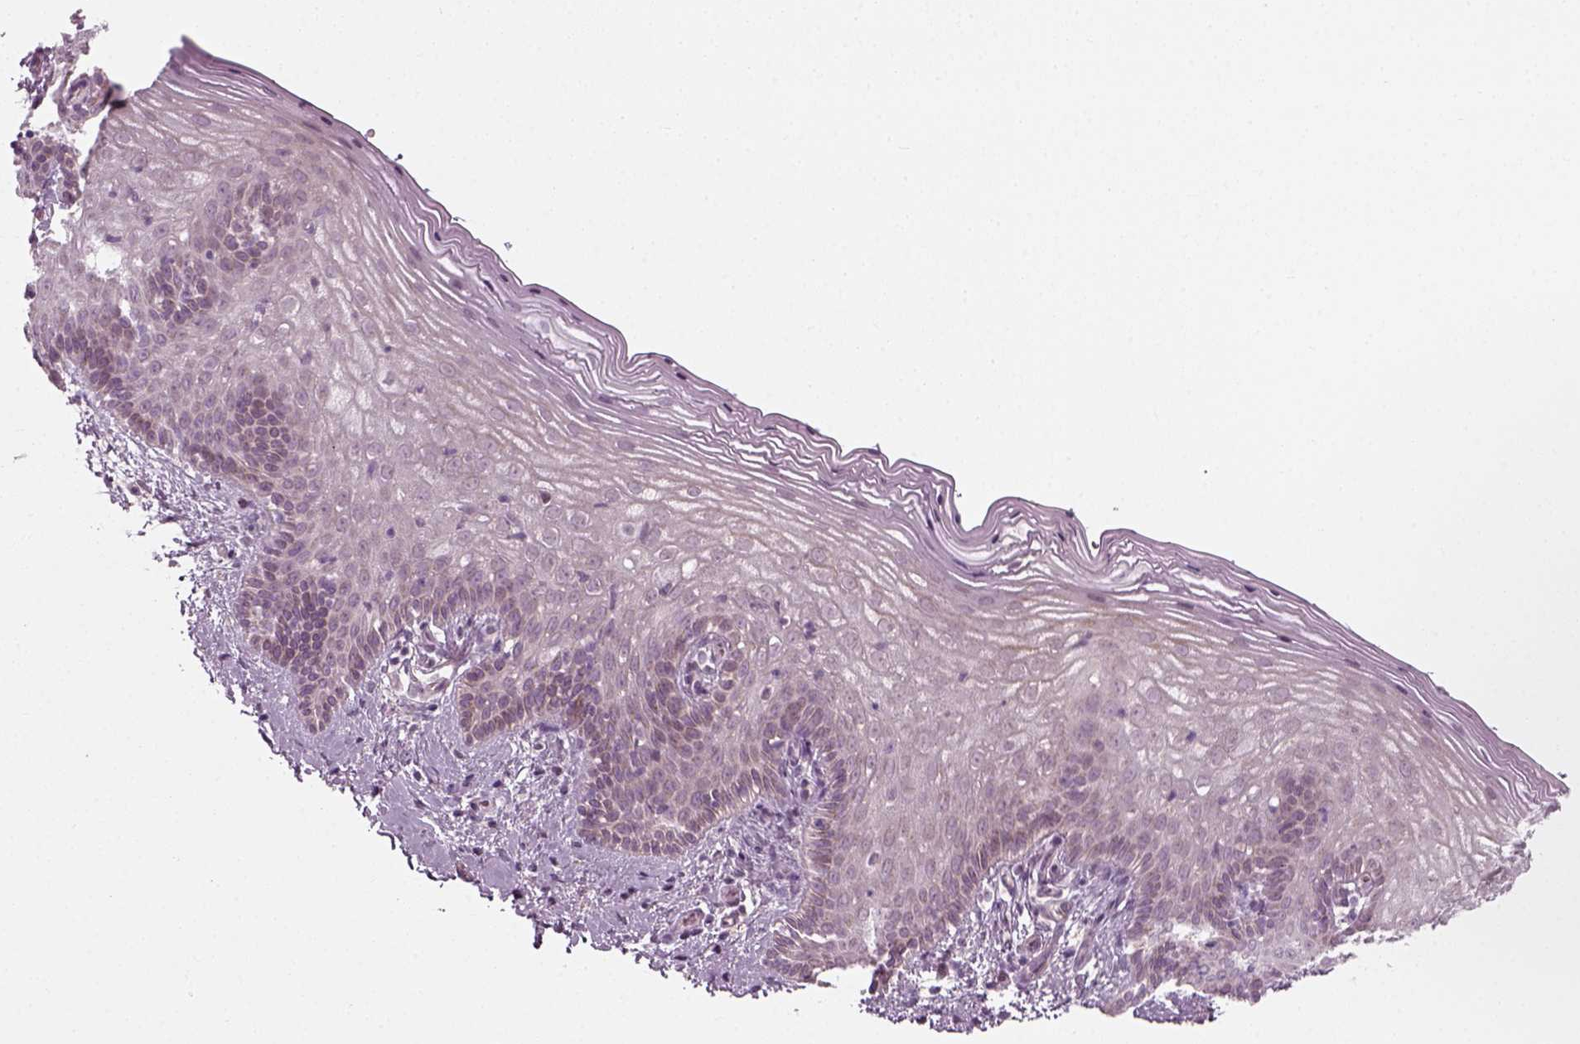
{"staining": {"intensity": "negative", "quantity": "none", "location": "none"}, "tissue": "vagina", "cell_type": "Squamous epithelial cells", "image_type": "normal", "snomed": [{"axis": "morphology", "description": "Normal tissue, NOS"}, {"axis": "topography", "description": "Vagina"}], "caption": "There is no significant expression in squamous epithelial cells of vagina. (Immunohistochemistry, brightfield microscopy, high magnification).", "gene": "MLIP", "patient": {"sex": "female", "age": 45}}